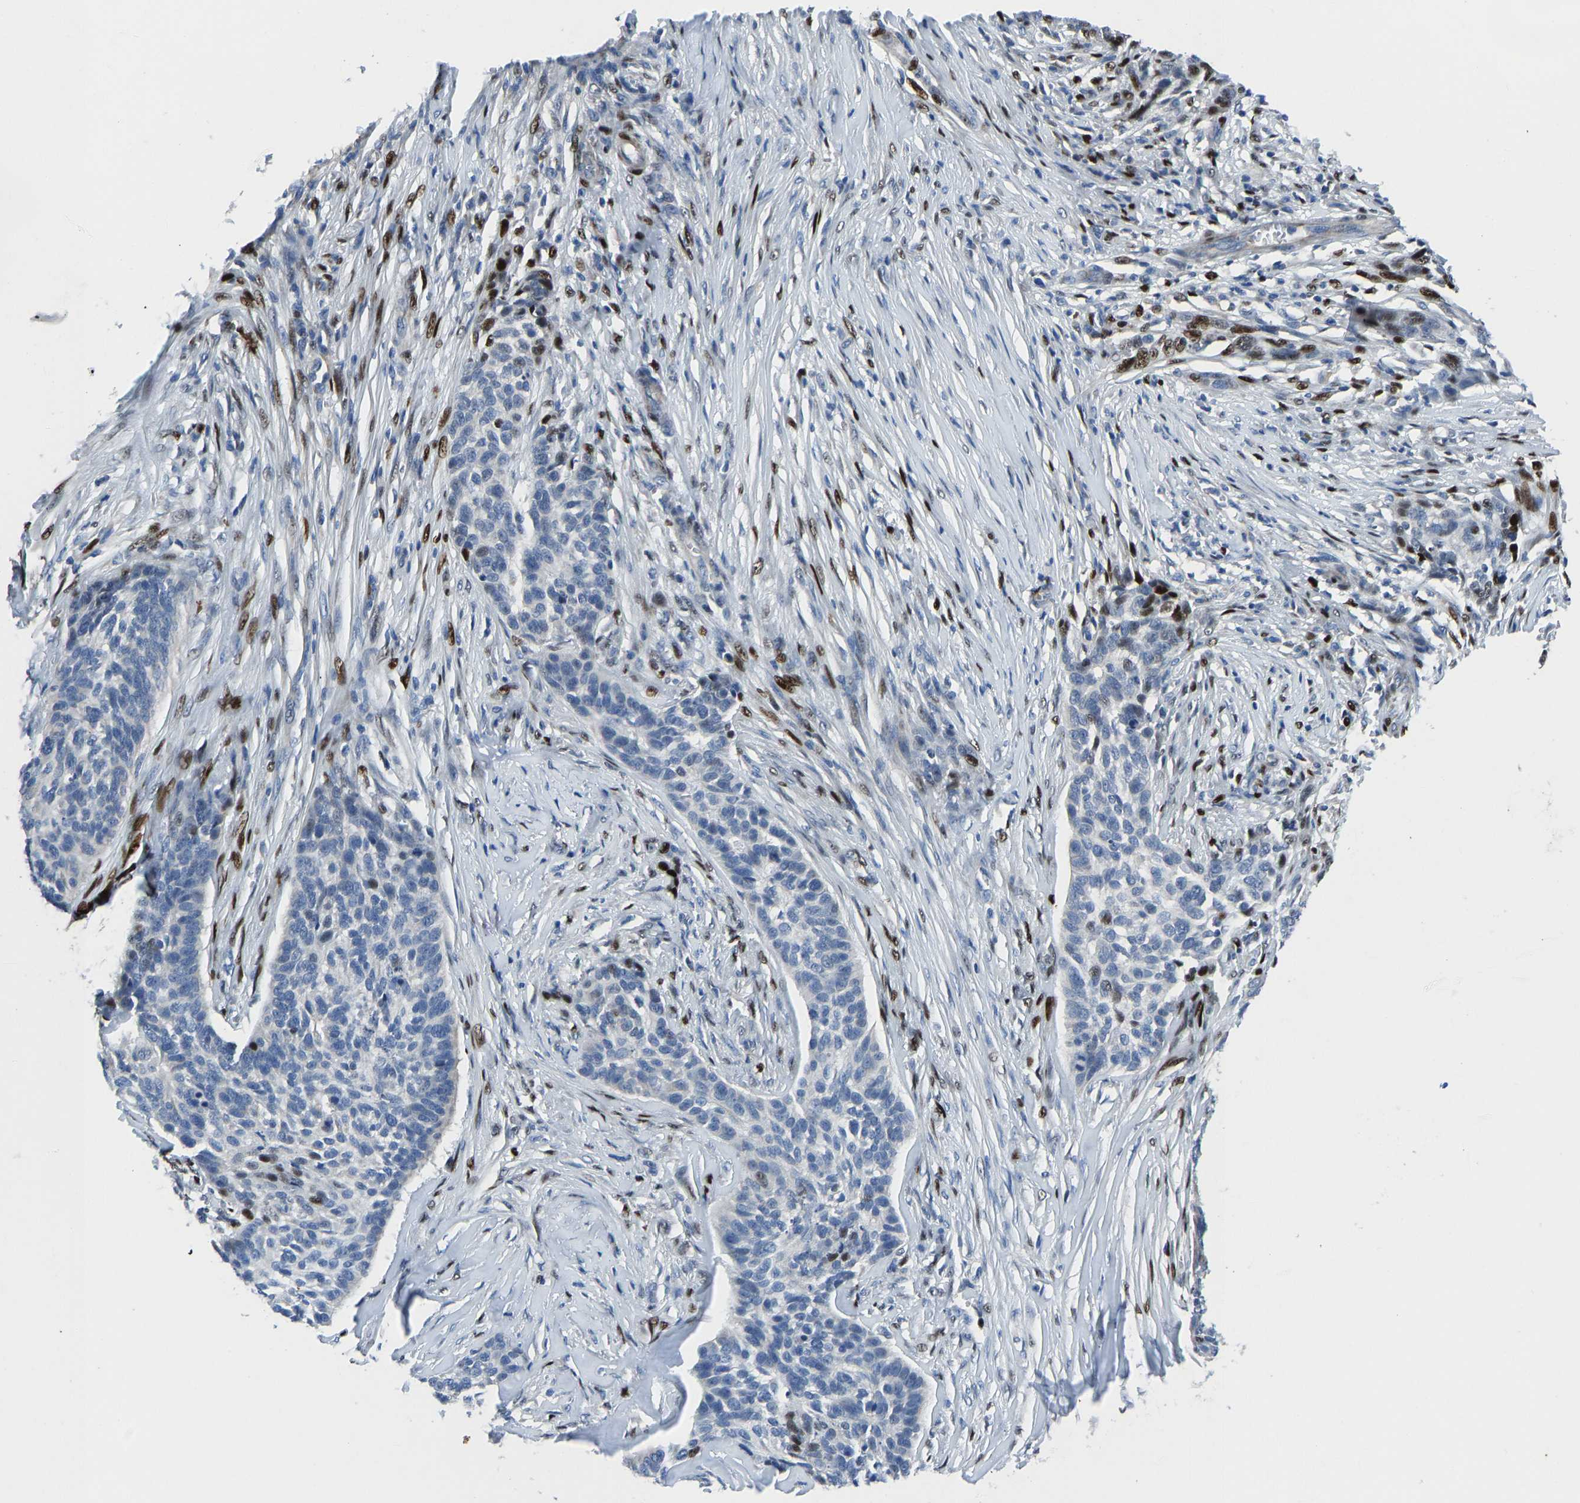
{"staining": {"intensity": "strong", "quantity": "<25%", "location": "nuclear"}, "tissue": "skin cancer", "cell_type": "Tumor cells", "image_type": "cancer", "snomed": [{"axis": "morphology", "description": "Basal cell carcinoma"}, {"axis": "topography", "description": "Skin"}], "caption": "Human skin cancer stained for a protein (brown) displays strong nuclear positive positivity in about <25% of tumor cells.", "gene": "EGR1", "patient": {"sex": "male", "age": 85}}